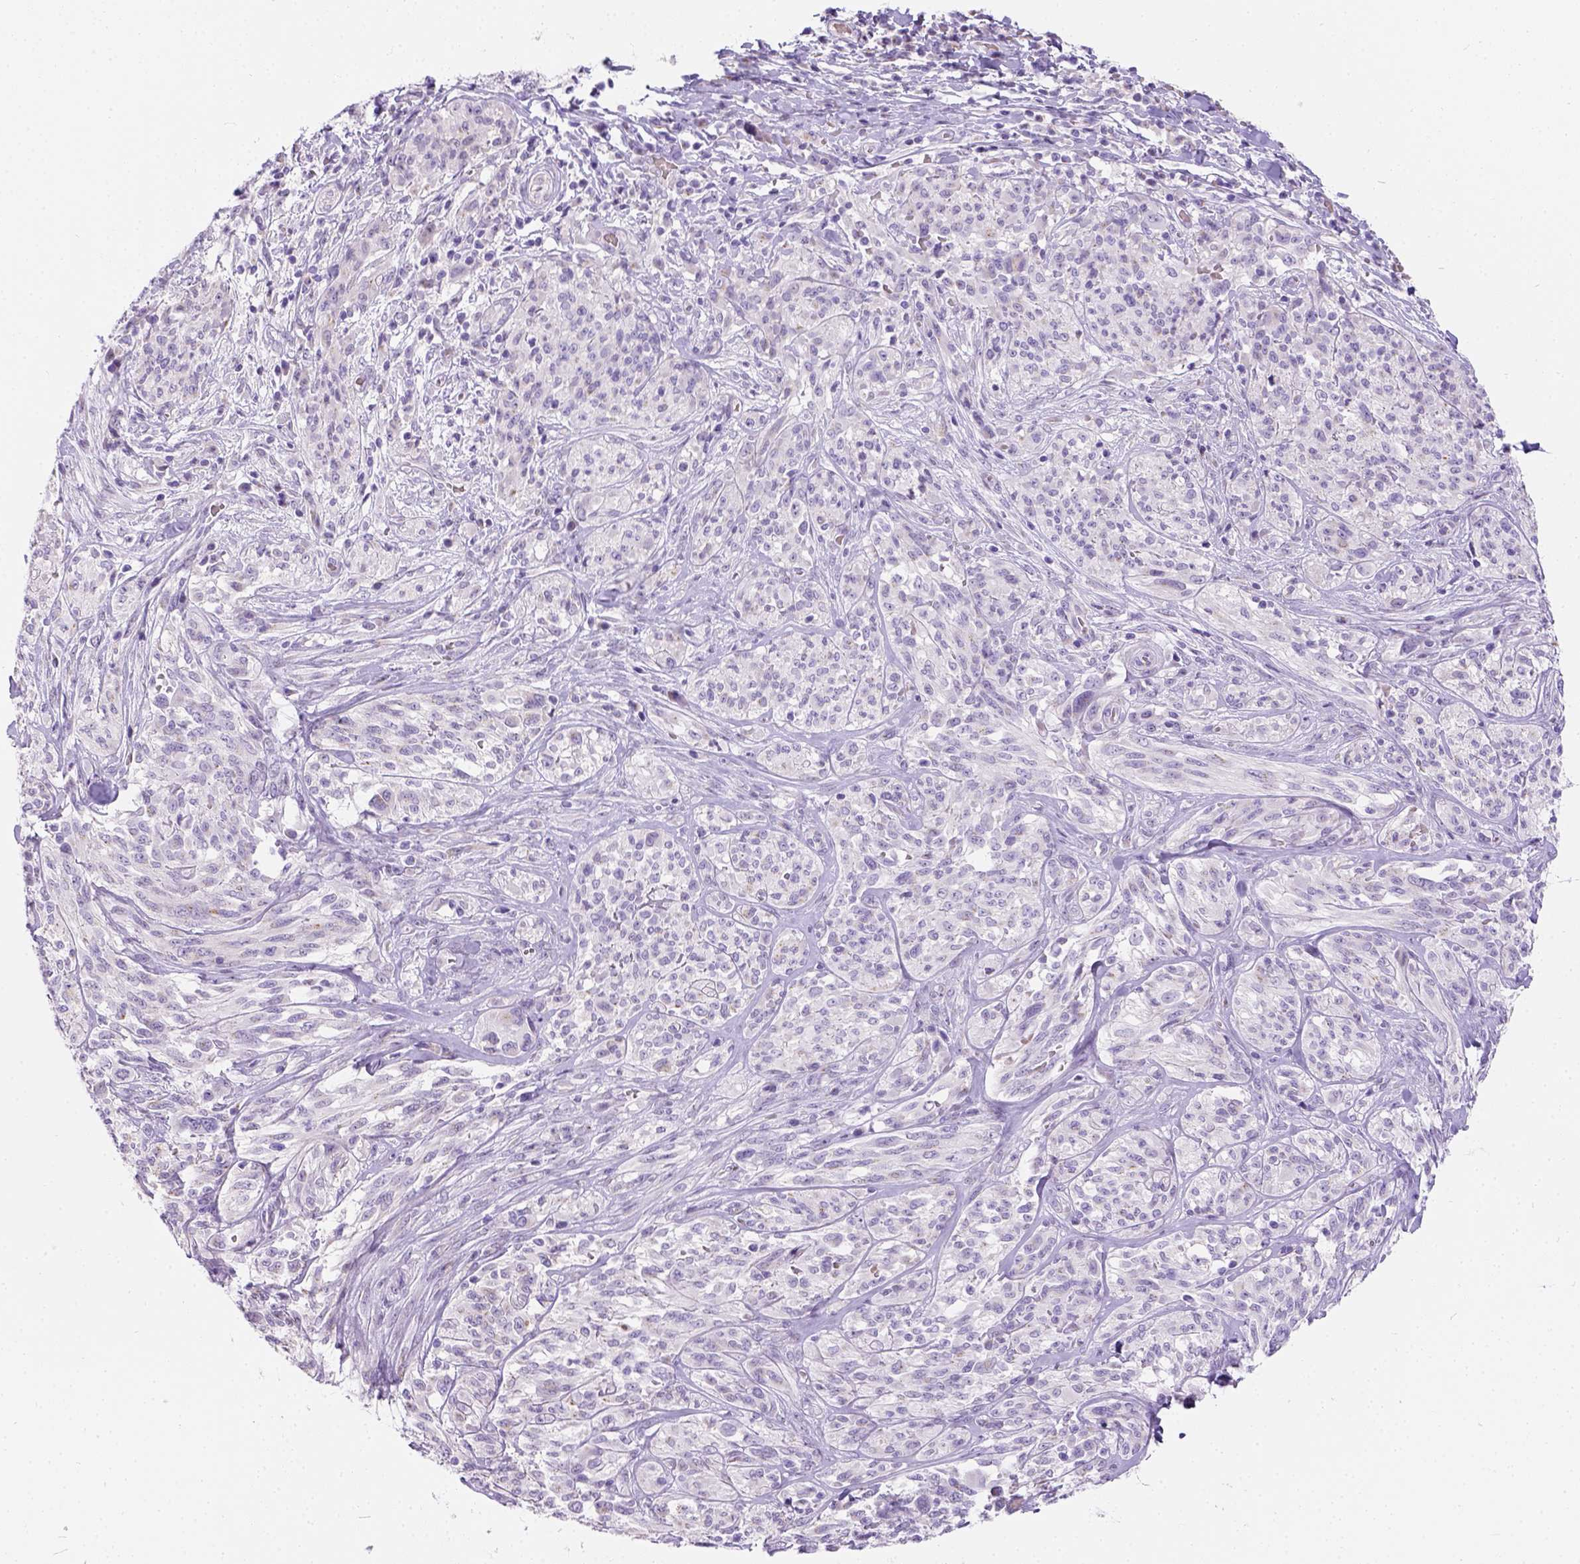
{"staining": {"intensity": "negative", "quantity": "none", "location": "none"}, "tissue": "melanoma", "cell_type": "Tumor cells", "image_type": "cancer", "snomed": [{"axis": "morphology", "description": "Malignant melanoma, NOS"}, {"axis": "topography", "description": "Skin"}], "caption": "Immunohistochemistry of human malignant melanoma displays no positivity in tumor cells.", "gene": "PHF7", "patient": {"sex": "female", "age": 91}}